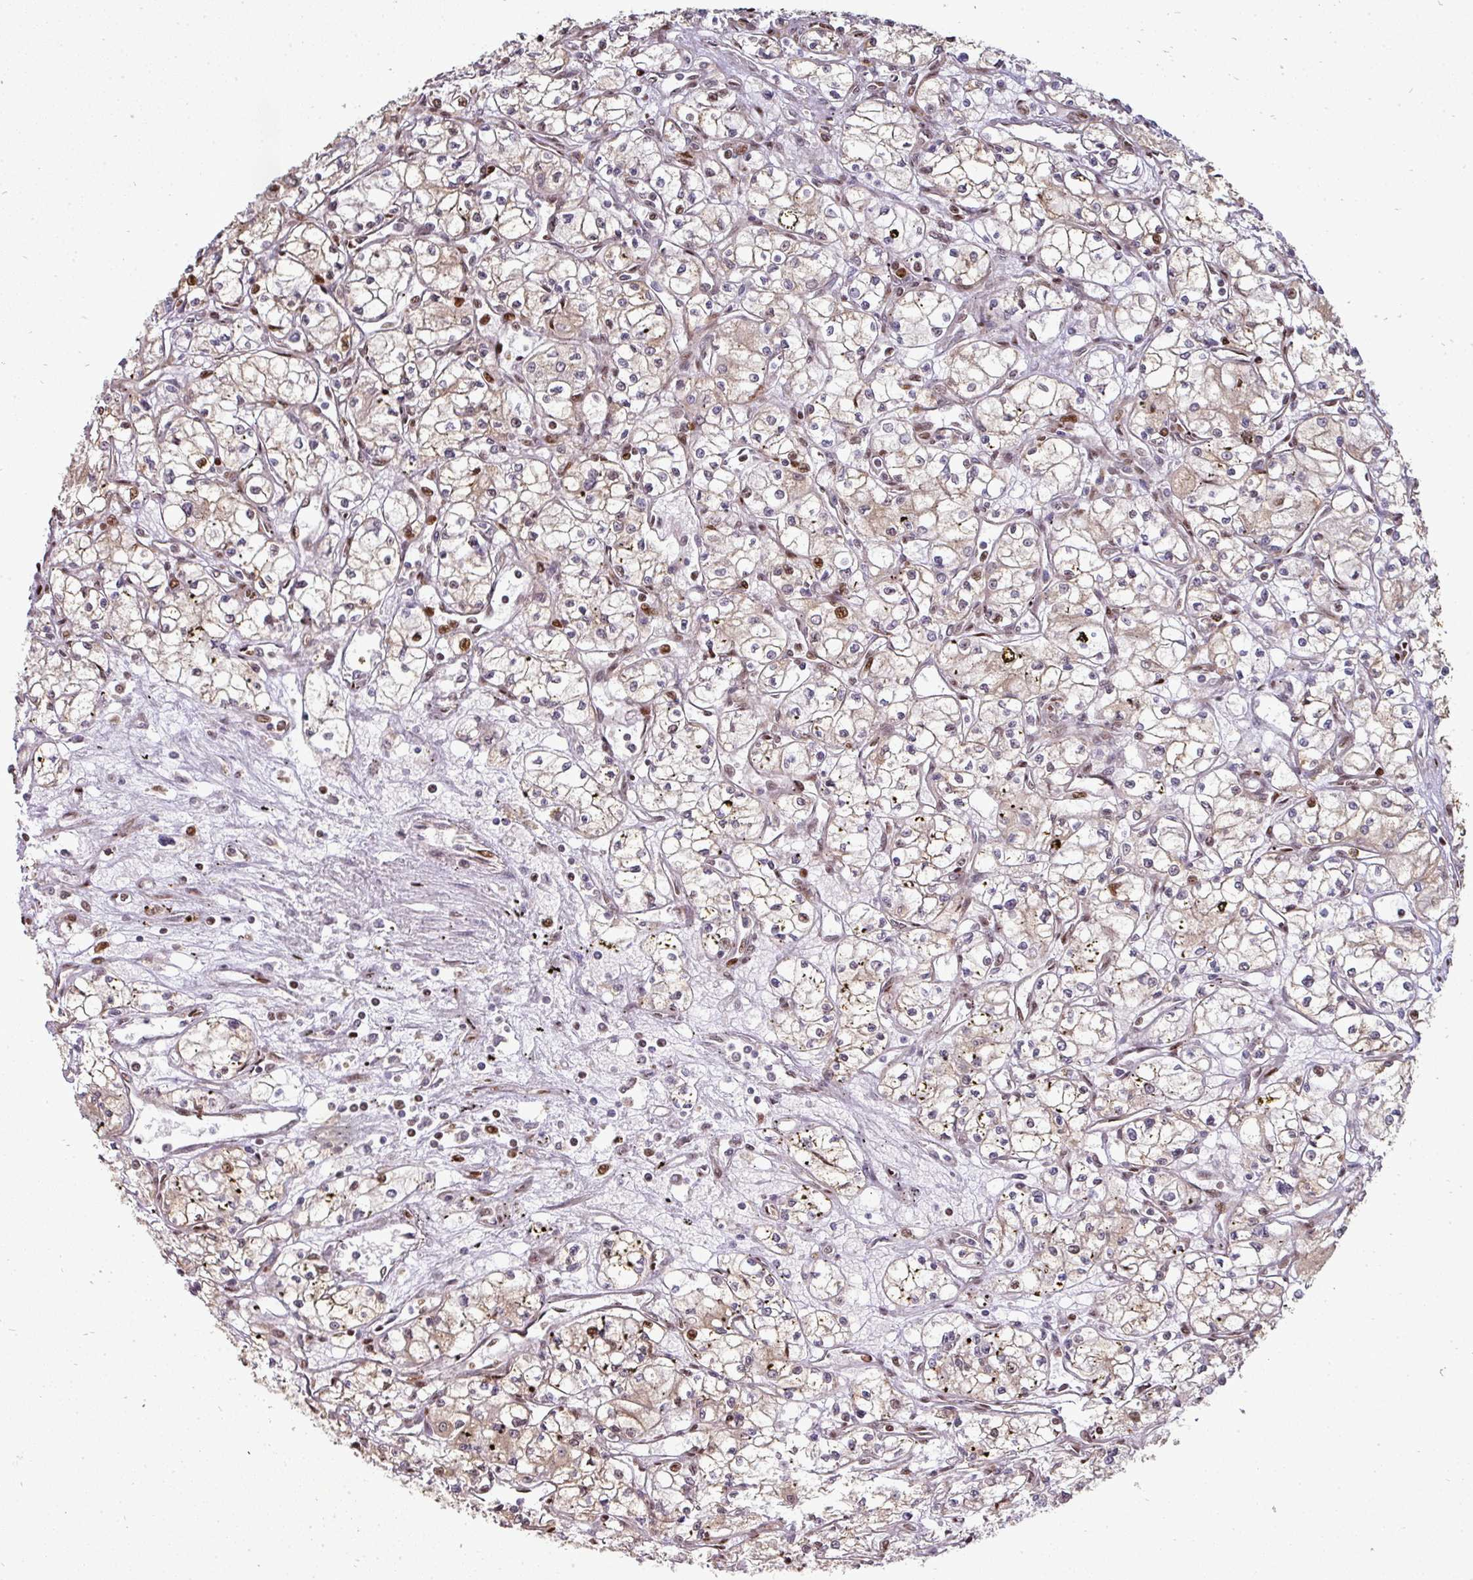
{"staining": {"intensity": "weak", "quantity": "<25%", "location": "cytoplasmic/membranous"}, "tissue": "renal cancer", "cell_type": "Tumor cells", "image_type": "cancer", "snomed": [{"axis": "morphology", "description": "Adenocarcinoma, NOS"}, {"axis": "topography", "description": "Kidney"}], "caption": "Human adenocarcinoma (renal) stained for a protein using immunohistochemistry exhibits no staining in tumor cells.", "gene": "PATZ1", "patient": {"sex": "male", "age": 59}}